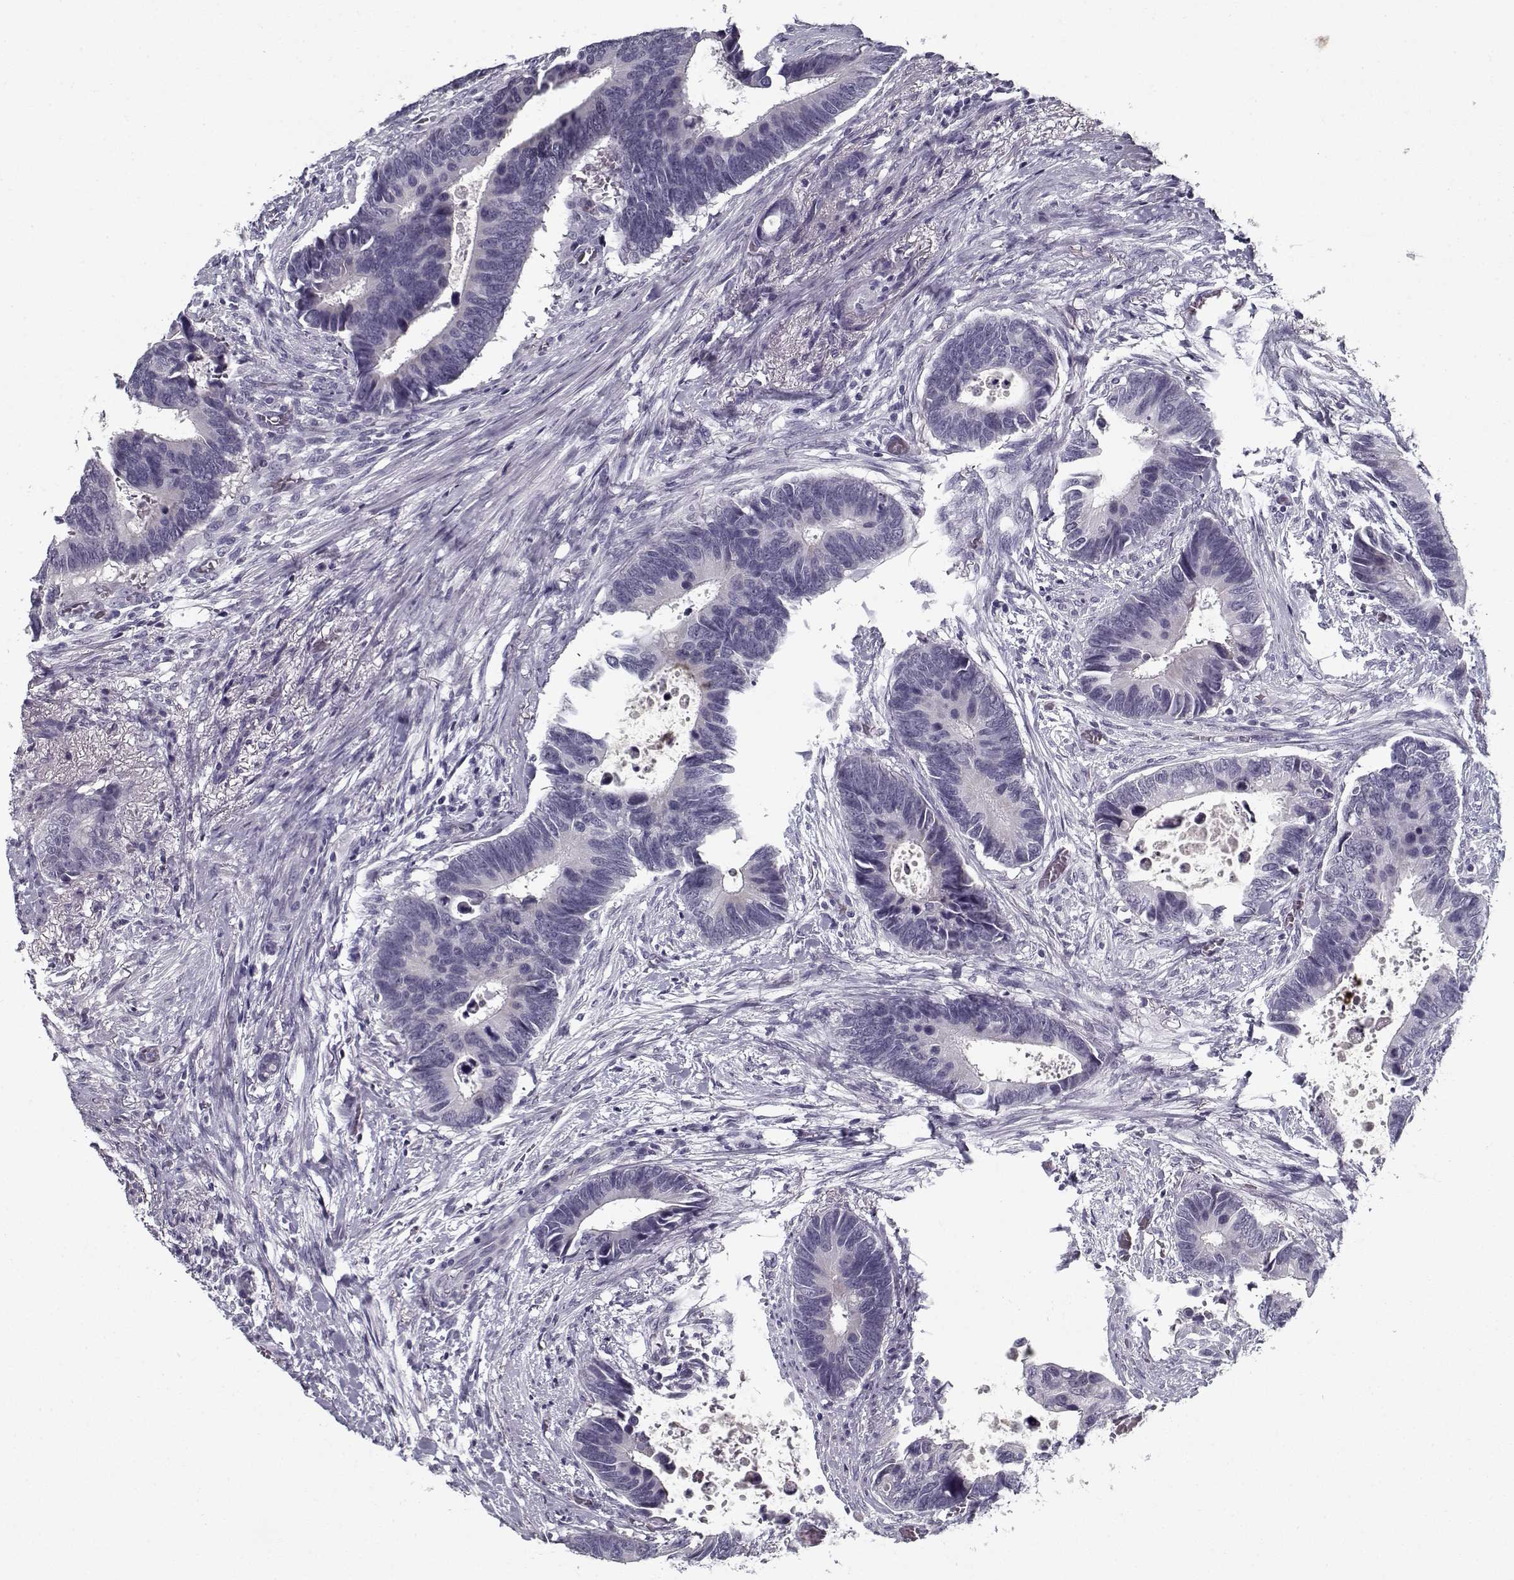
{"staining": {"intensity": "negative", "quantity": "none", "location": "none"}, "tissue": "colorectal cancer", "cell_type": "Tumor cells", "image_type": "cancer", "snomed": [{"axis": "morphology", "description": "Adenocarcinoma, NOS"}, {"axis": "topography", "description": "Colon"}], "caption": "Immunohistochemistry (IHC) histopathology image of neoplastic tissue: adenocarcinoma (colorectal) stained with DAB reveals no significant protein staining in tumor cells.", "gene": "SPACA9", "patient": {"sex": "male", "age": 49}}